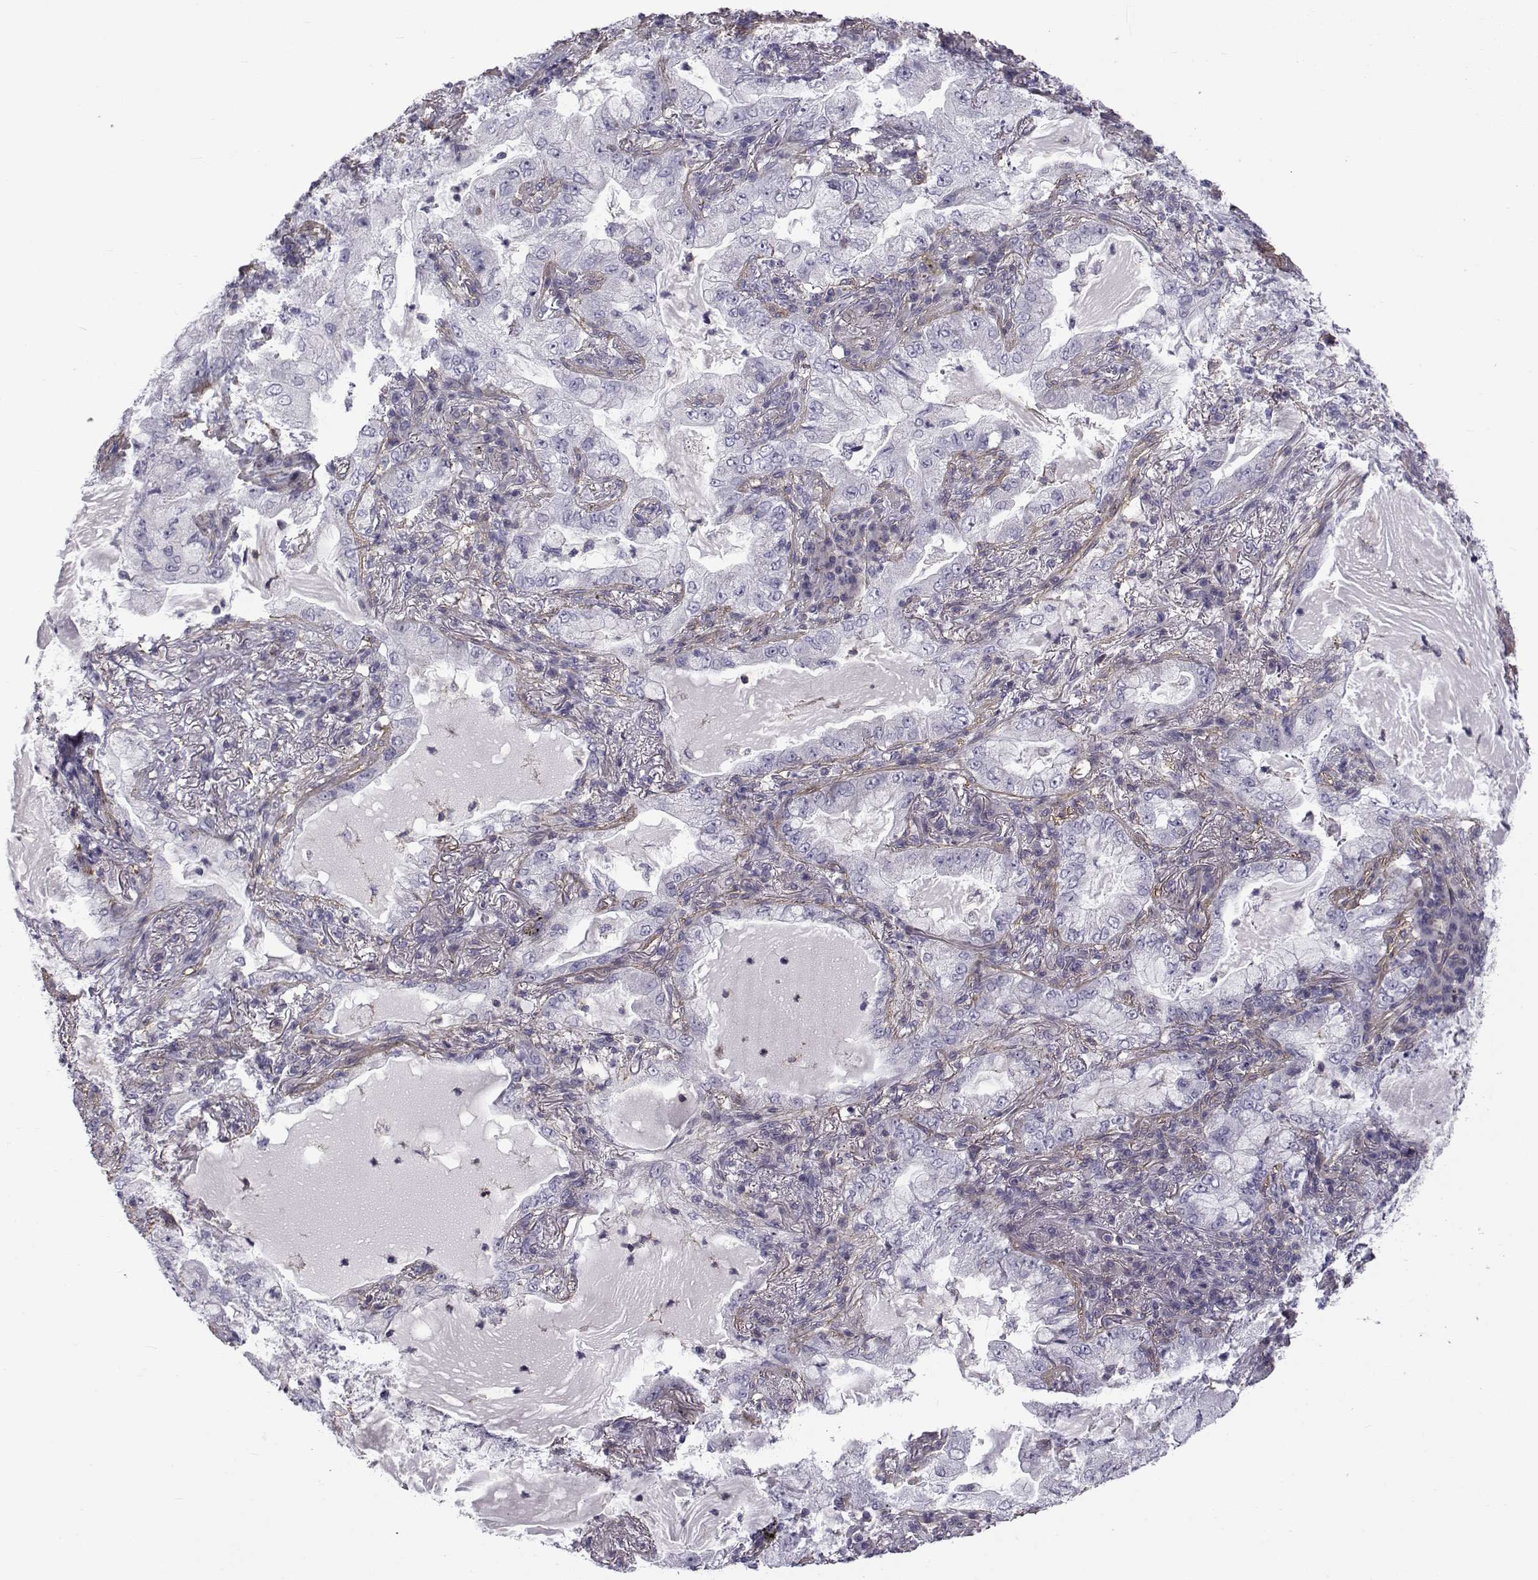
{"staining": {"intensity": "negative", "quantity": "none", "location": "none"}, "tissue": "lung cancer", "cell_type": "Tumor cells", "image_type": "cancer", "snomed": [{"axis": "morphology", "description": "Adenocarcinoma, NOS"}, {"axis": "topography", "description": "Lung"}], "caption": "This is an IHC micrograph of human lung cancer (adenocarcinoma). There is no expression in tumor cells.", "gene": "LRRC27", "patient": {"sex": "female", "age": 73}}